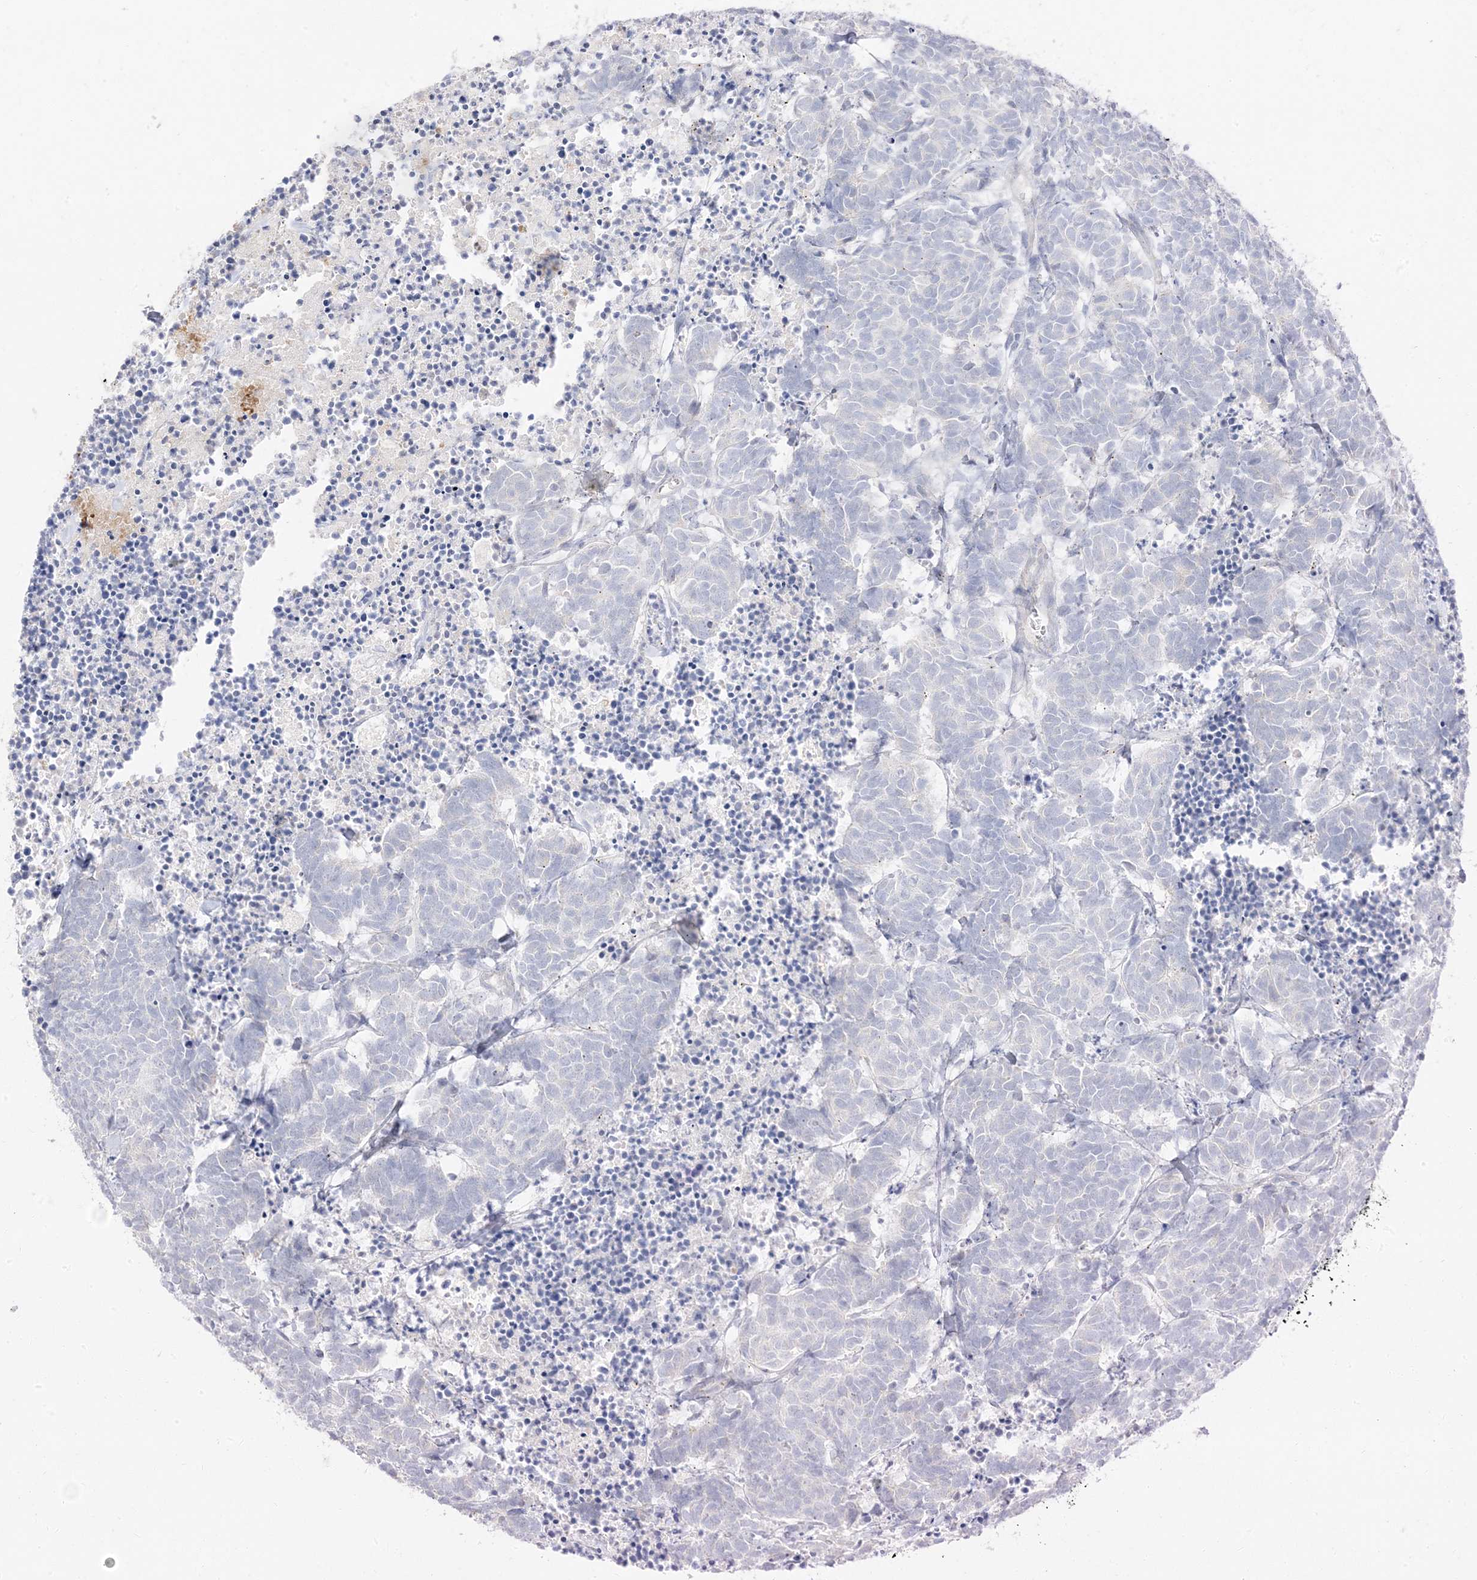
{"staining": {"intensity": "negative", "quantity": "none", "location": "none"}, "tissue": "carcinoid", "cell_type": "Tumor cells", "image_type": "cancer", "snomed": [{"axis": "morphology", "description": "Carcinoma, NOS"}, {"axis": "morphology", "description": "Carcinoid, malignant, NOS"}, {"axis": "topography", "description": "Urinary bladder"}], "caption": "IHC image of neoplastic tissue: human carcinoid stained with DAB (3,3'-diaminobenzidine) reveals no significant protein expression in tumor cells.", "gene": "TRANK1", "patient": {"sex": "male", "age": 57}}